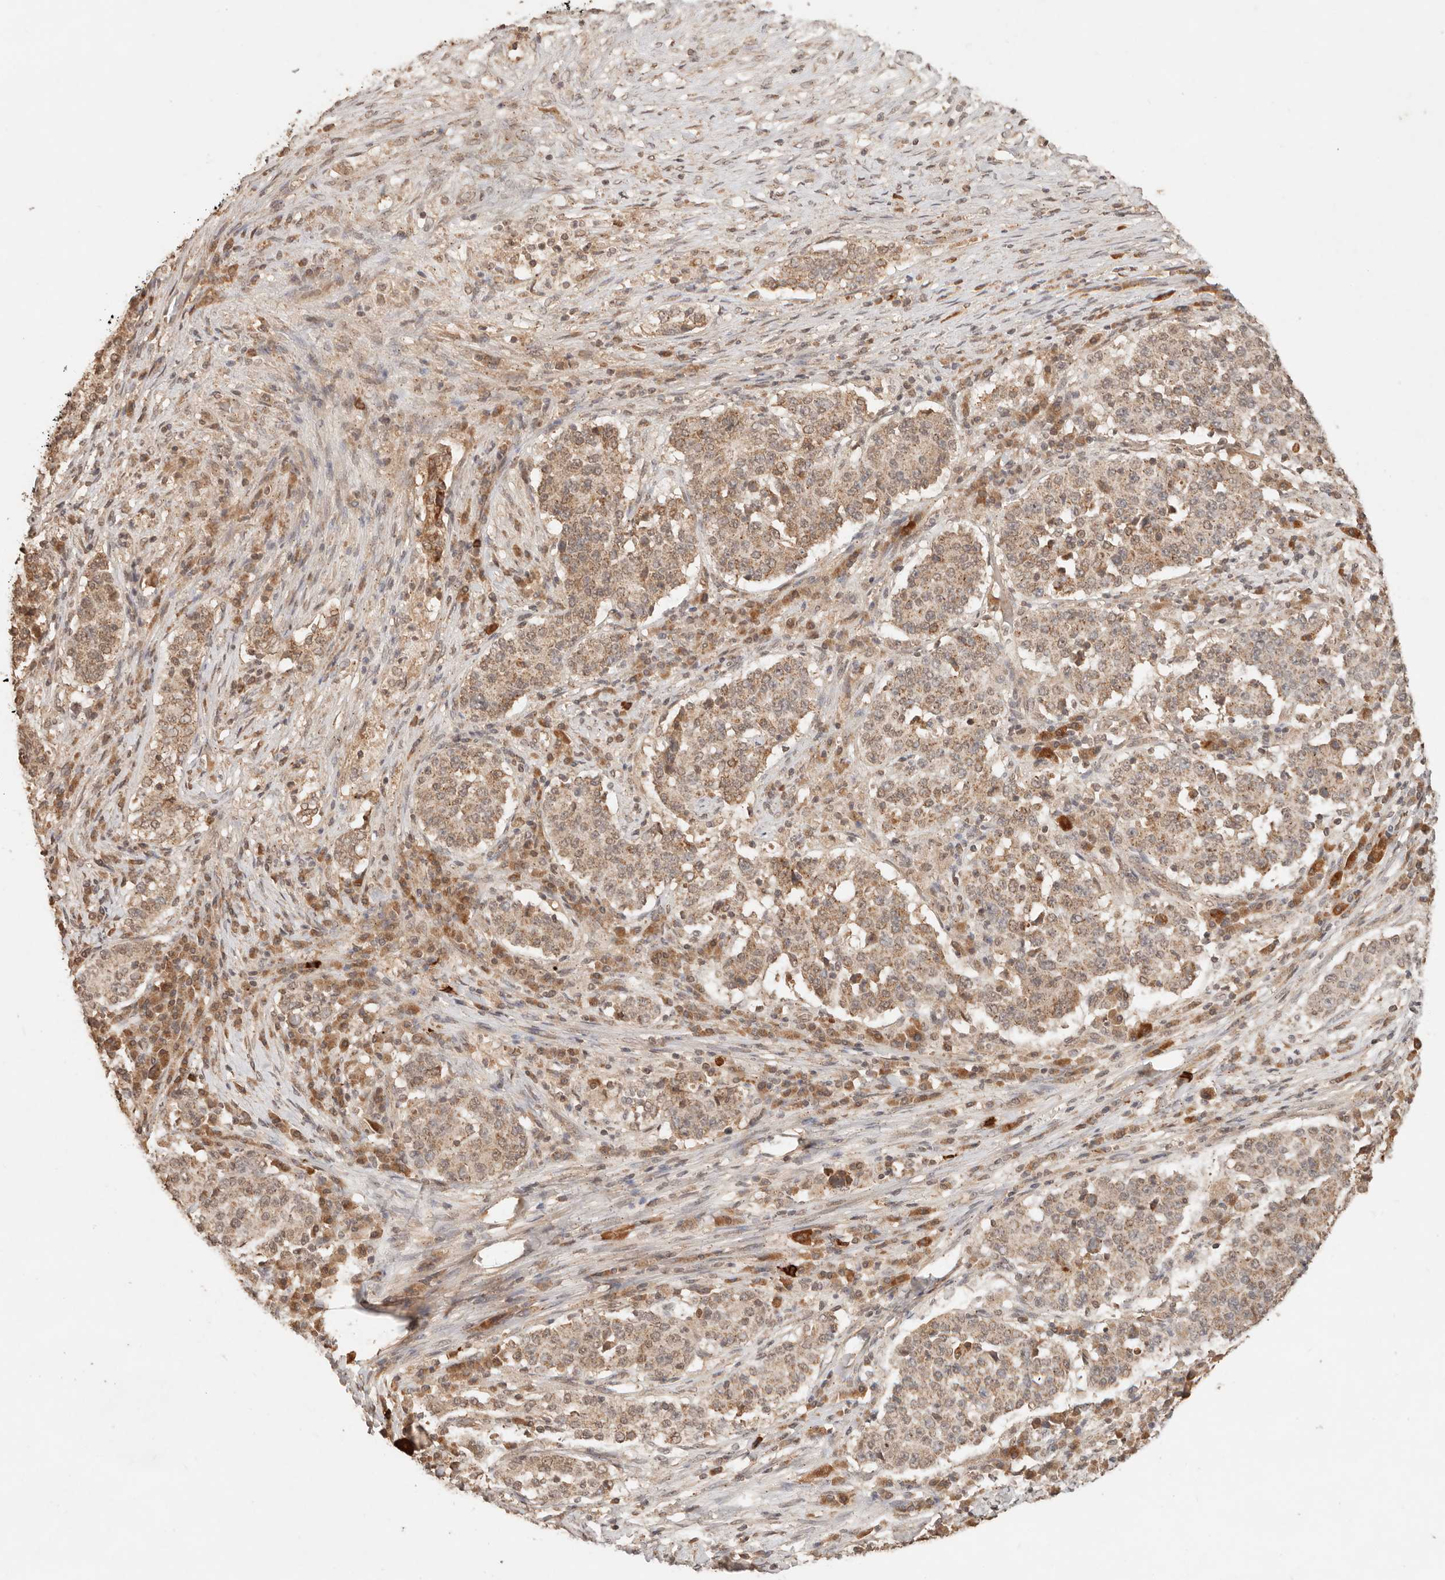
{"staining": {"intensity": "moderate", "quantity": ">75%", "location": "cytoplasmic/membranous"}, "tissue": "stomach cancer", "cell_type": "Tumor cells", "image_type": "cancer", "snomed": [{"axis": "morphology", "description": "Adenocarcinoma, NOS"}, {"axis": "topography", "description": "Stomach"}], "caption": "An image showing moderate cytoplasmic/membranous staining in about >75% of tumor cells in stomach adenocarcinoma, as visualized by brown immunohistochemical staining.", "gene": "LMO4", "patient": {"sex": "male", "age": 59}}